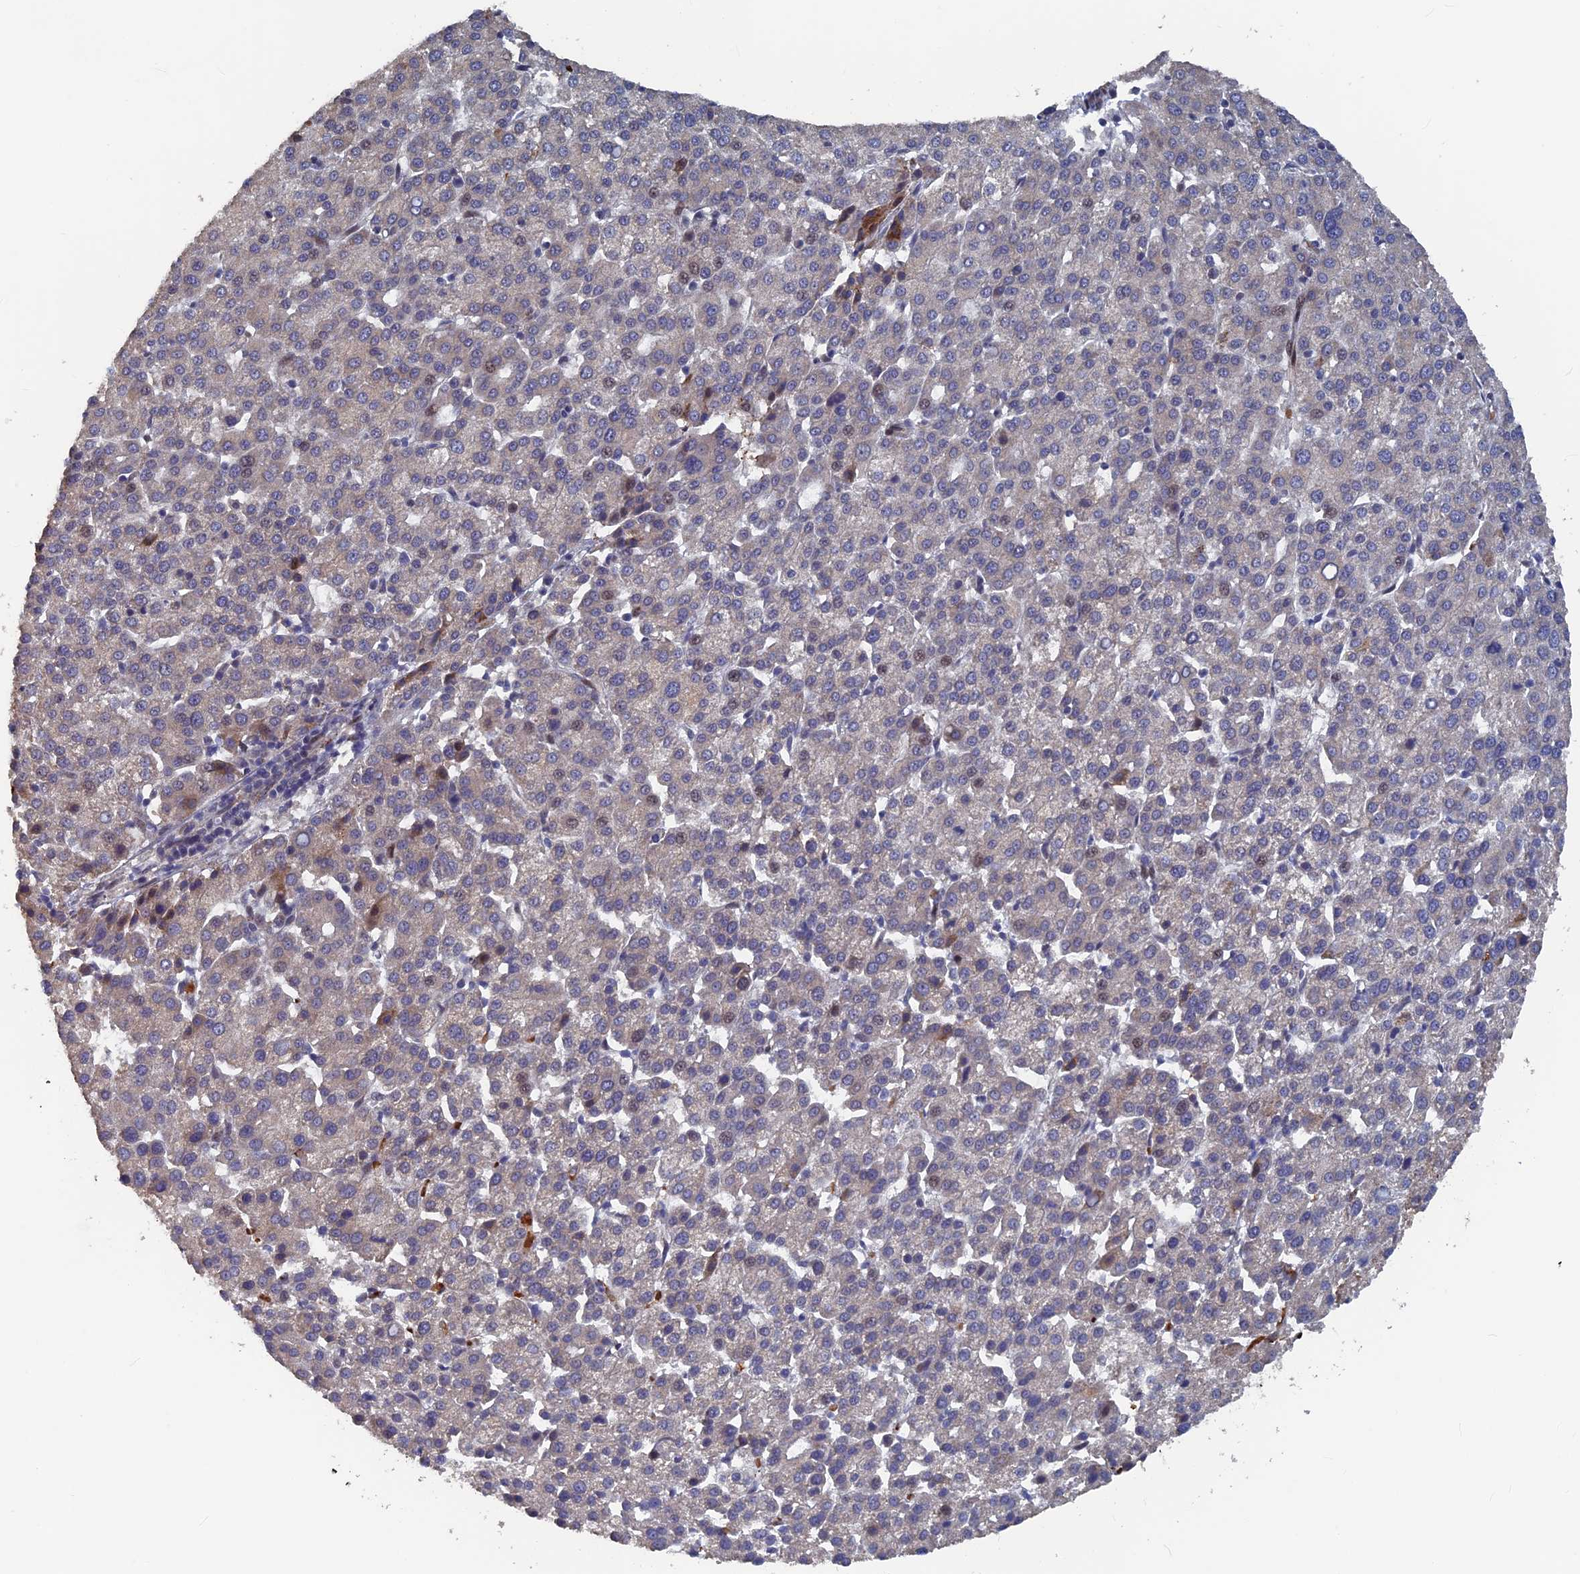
{"staining": {"intensity": "weak", "quantity": "<25%", "location": "nuclear"}, "tissue": "liver cancer", "cell_type": "Tumor cells", "image_type": "cancer", "snomed": [{"axis": "morphology", "description": "Carcinoma, Hepatocellular, NOS"}, {"axis": "topography", "description": "Liver"}], "caption": "Human hepatocellular carcinoma (liver) stained for a protein using immunohistochemistry (IHC) exhibits no positivity in tumor cells.", "gene": "SH3D21", "patient": {"sex": "female", "age": 58}}